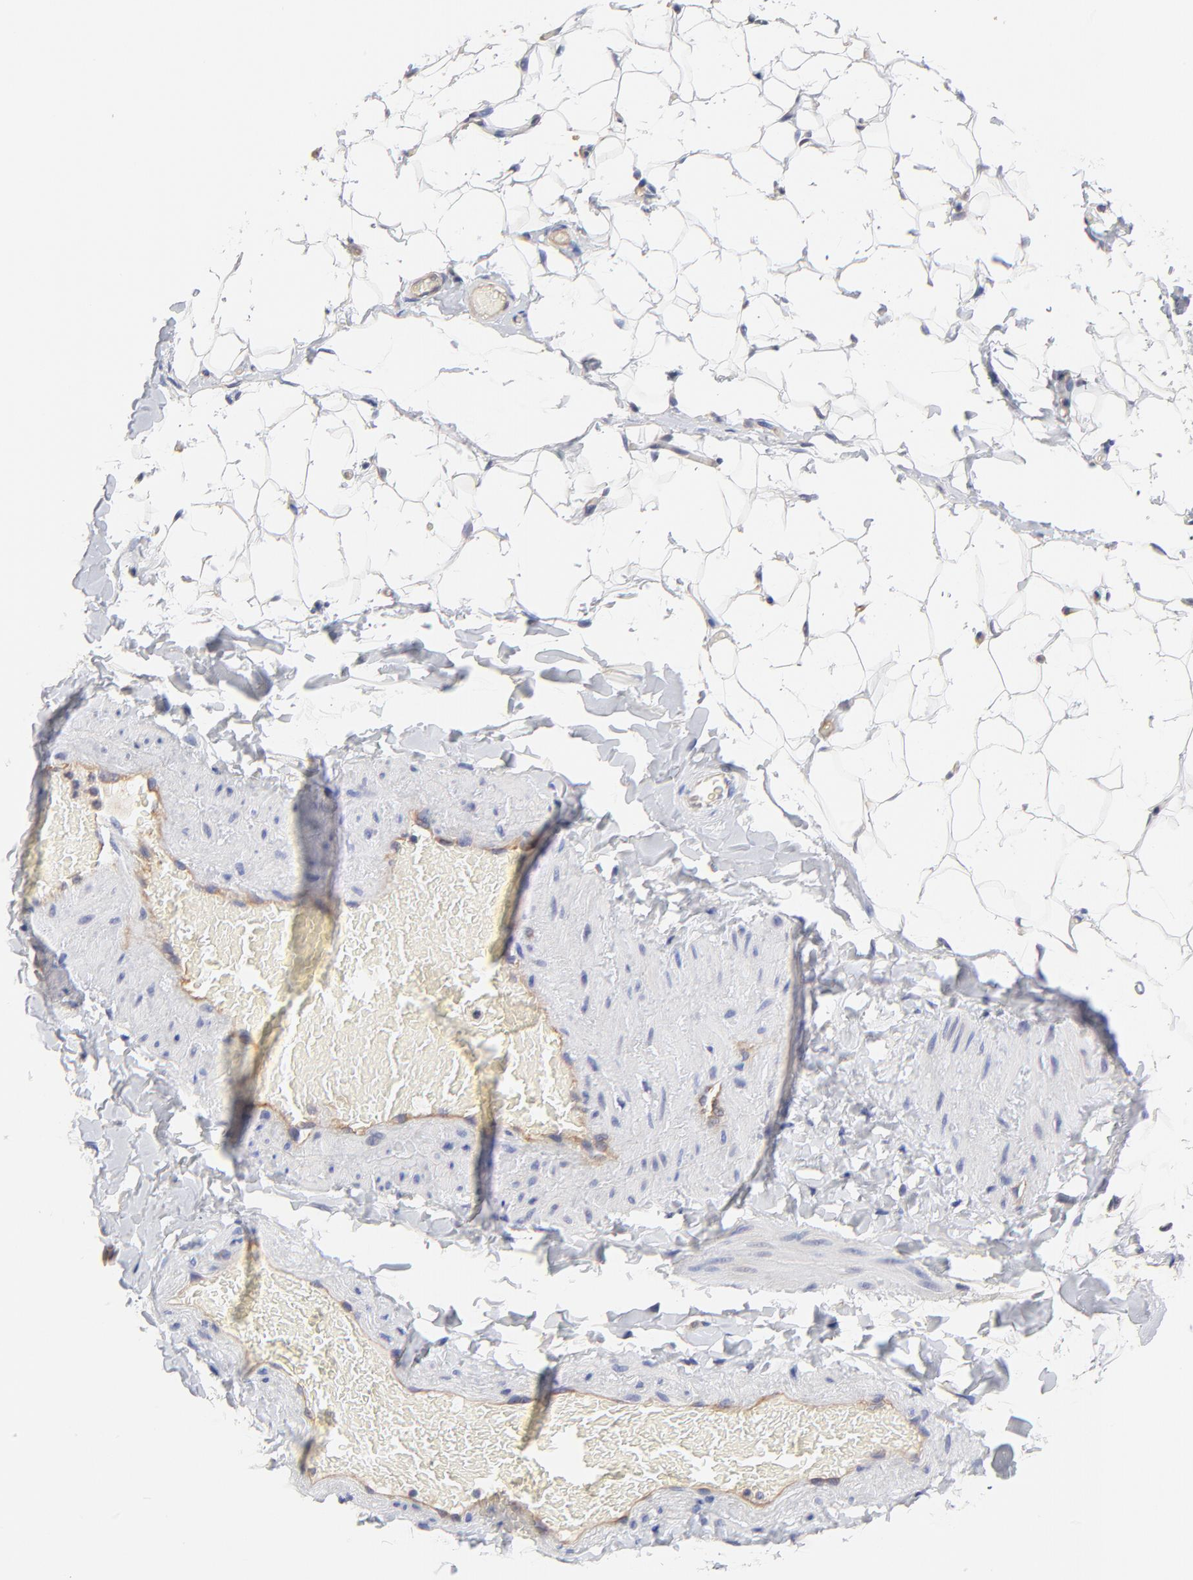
{"staining": {"intensity": "negative", "quantity": "none", "location": "none"}, "tissue": "adipose tissue", "cell_type": "Adipocytes", "image_type": "normal", "snomed": [{"axis": "morphology", "description": "Normal tissue, NOS"}, {"axis": "topography", "description": "Soft tissue"}], "caption": "Immunohistochemistry histopathology image of normal human adipose tissue stained for a protein (brown), which shows no expression in adipocytes.", "gene": "FBXL2", "patient": {"sex": "male", "age": 26}}